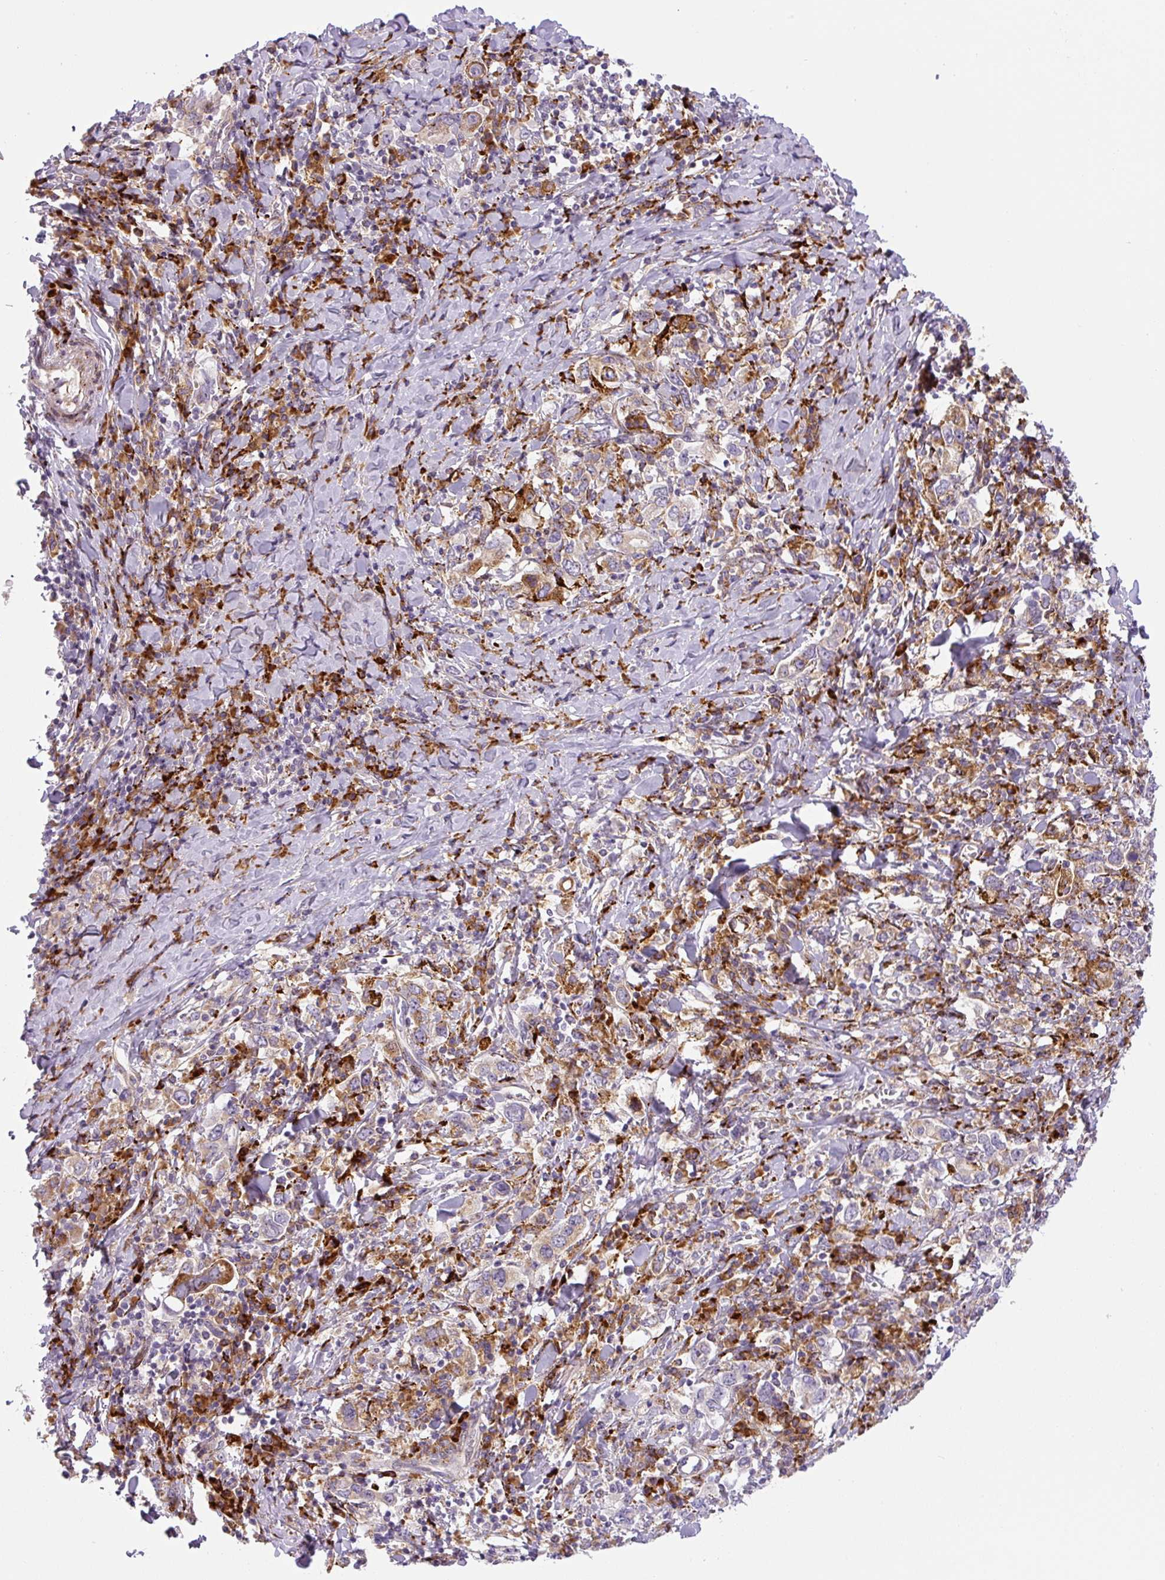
{"staining": {"intensity": "moderate", "quantity": "<25%", "location": "cytoplasmic/membranous"}, "tissue": "stomach cancer", "cell_type": "Tumor cells", "image_type": "cancer", "snomed": [{"axis": "morphology", "description": "Adenocarcinoma, NOS"}, {"axis": "topography", "description": "Stomach, upper"}, {"axis": "topography", "description": "Stomach"}], "caption": "A histopathology image of human stomach cancer stained for a protein exhibits moderate cytoplasmic/membranous brown staining in tumor cells. The staining was performed using DAB, with brown indicating positive protein expression. Nuclei are stained blue with hematoxylin.", "gene": "DISP3", "patient": {"sex": "male", "age": 62}}